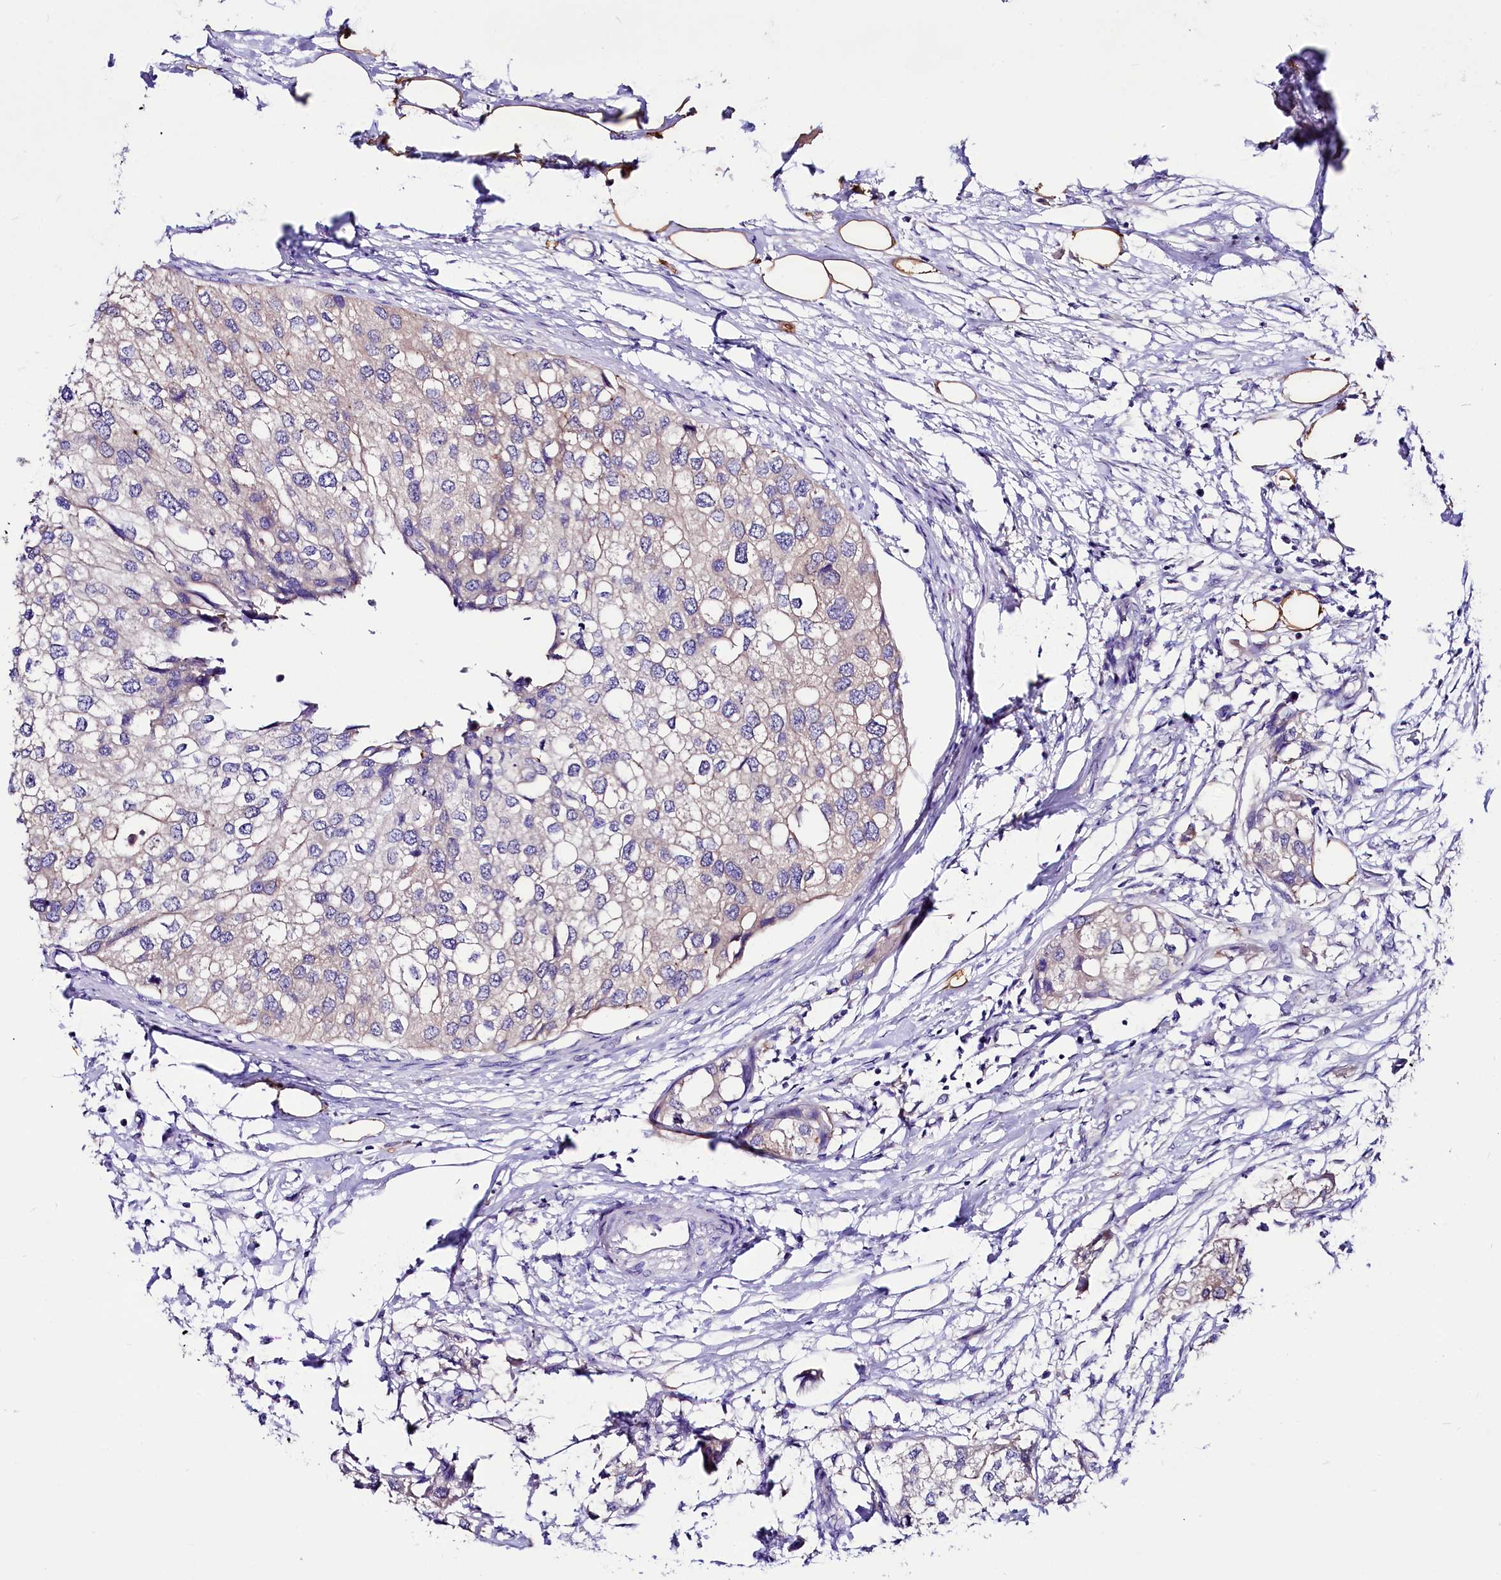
{"staining": {"intensity": "negative", "quantity": "none", "location": "none"}, "tissue": "urothelial cancer", "cell_type": "Tumor cells", "image_type": "cancer", "snomed": [{"axis": "morphology", "description": "Urothelial carcinoma, High grade"}, {"axis": "topography", "description": "Urinary bladder"}], "caption": "Immunohistochemistry histopathology image of urothelial cancer stained for a protein (brown), which displays no staining in tumor cells. (DAB (3,3'-diaminobenzidine) immunohistochemistry visualized using brightfield microscopy, high magnification).", "gene": "ABHD5", "patient": {"sex": "male", "age": 64}}